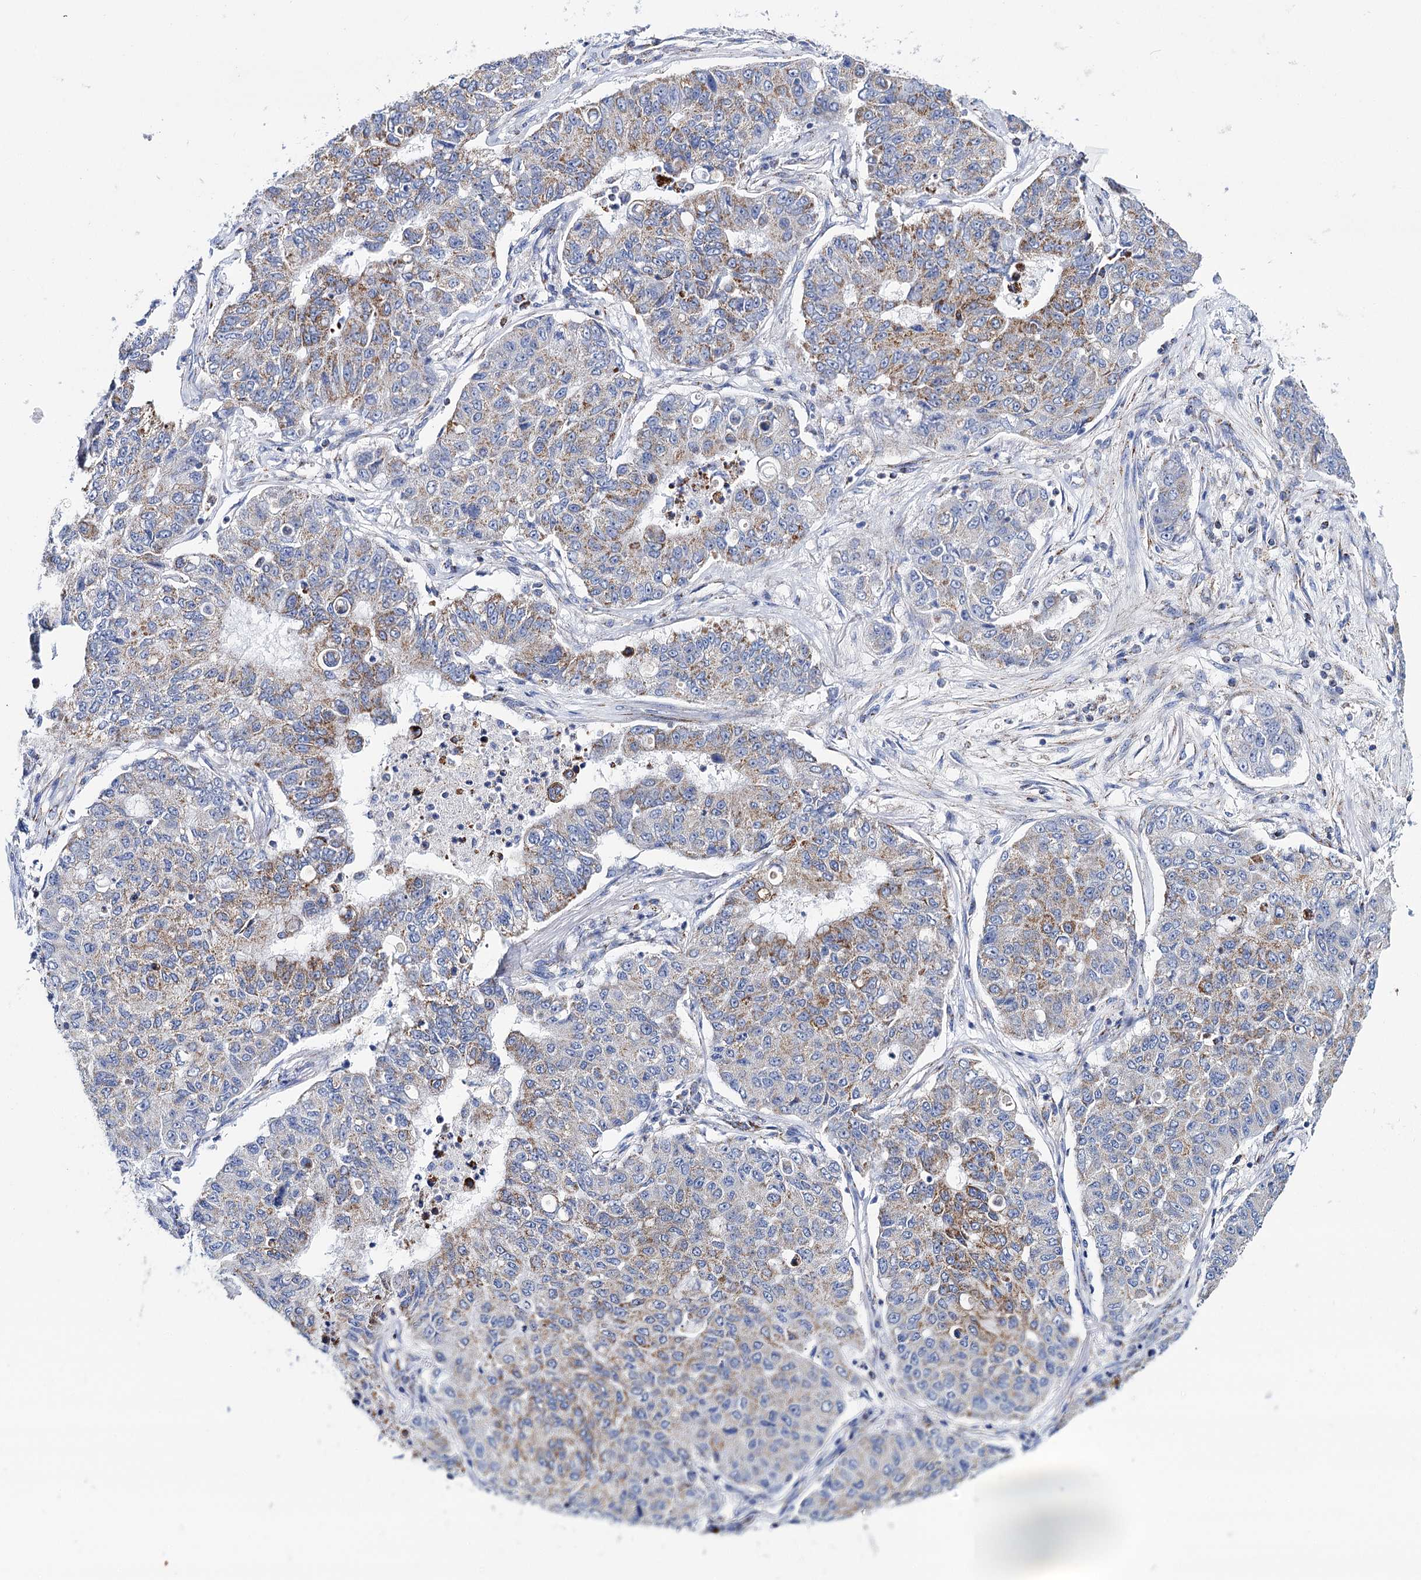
{"staining": {"intensity": "moderate", "quantity": "25%-75%", "location": "cytoplasmic/membranous"}, "tissue": "lung cancer", "cell_type": "Tumor cells", "image_type": "cancer", "snomed": [{"axis": "morphology", "description": "Squamous cell carcinoma, NOS"}, {"axis": "topography", "description": "Lung"}], "caption": "IHC histopathology image of lung cancer (squamous cell carcinoma) stained for a protein (brown), which demonstrates medium levels of moderate cytoplasmic/membranous positivity in approximately 25%-75% of tumor cells.", "gene": "UBASH3B", "patient": {"sex": "male", "age": 74}}